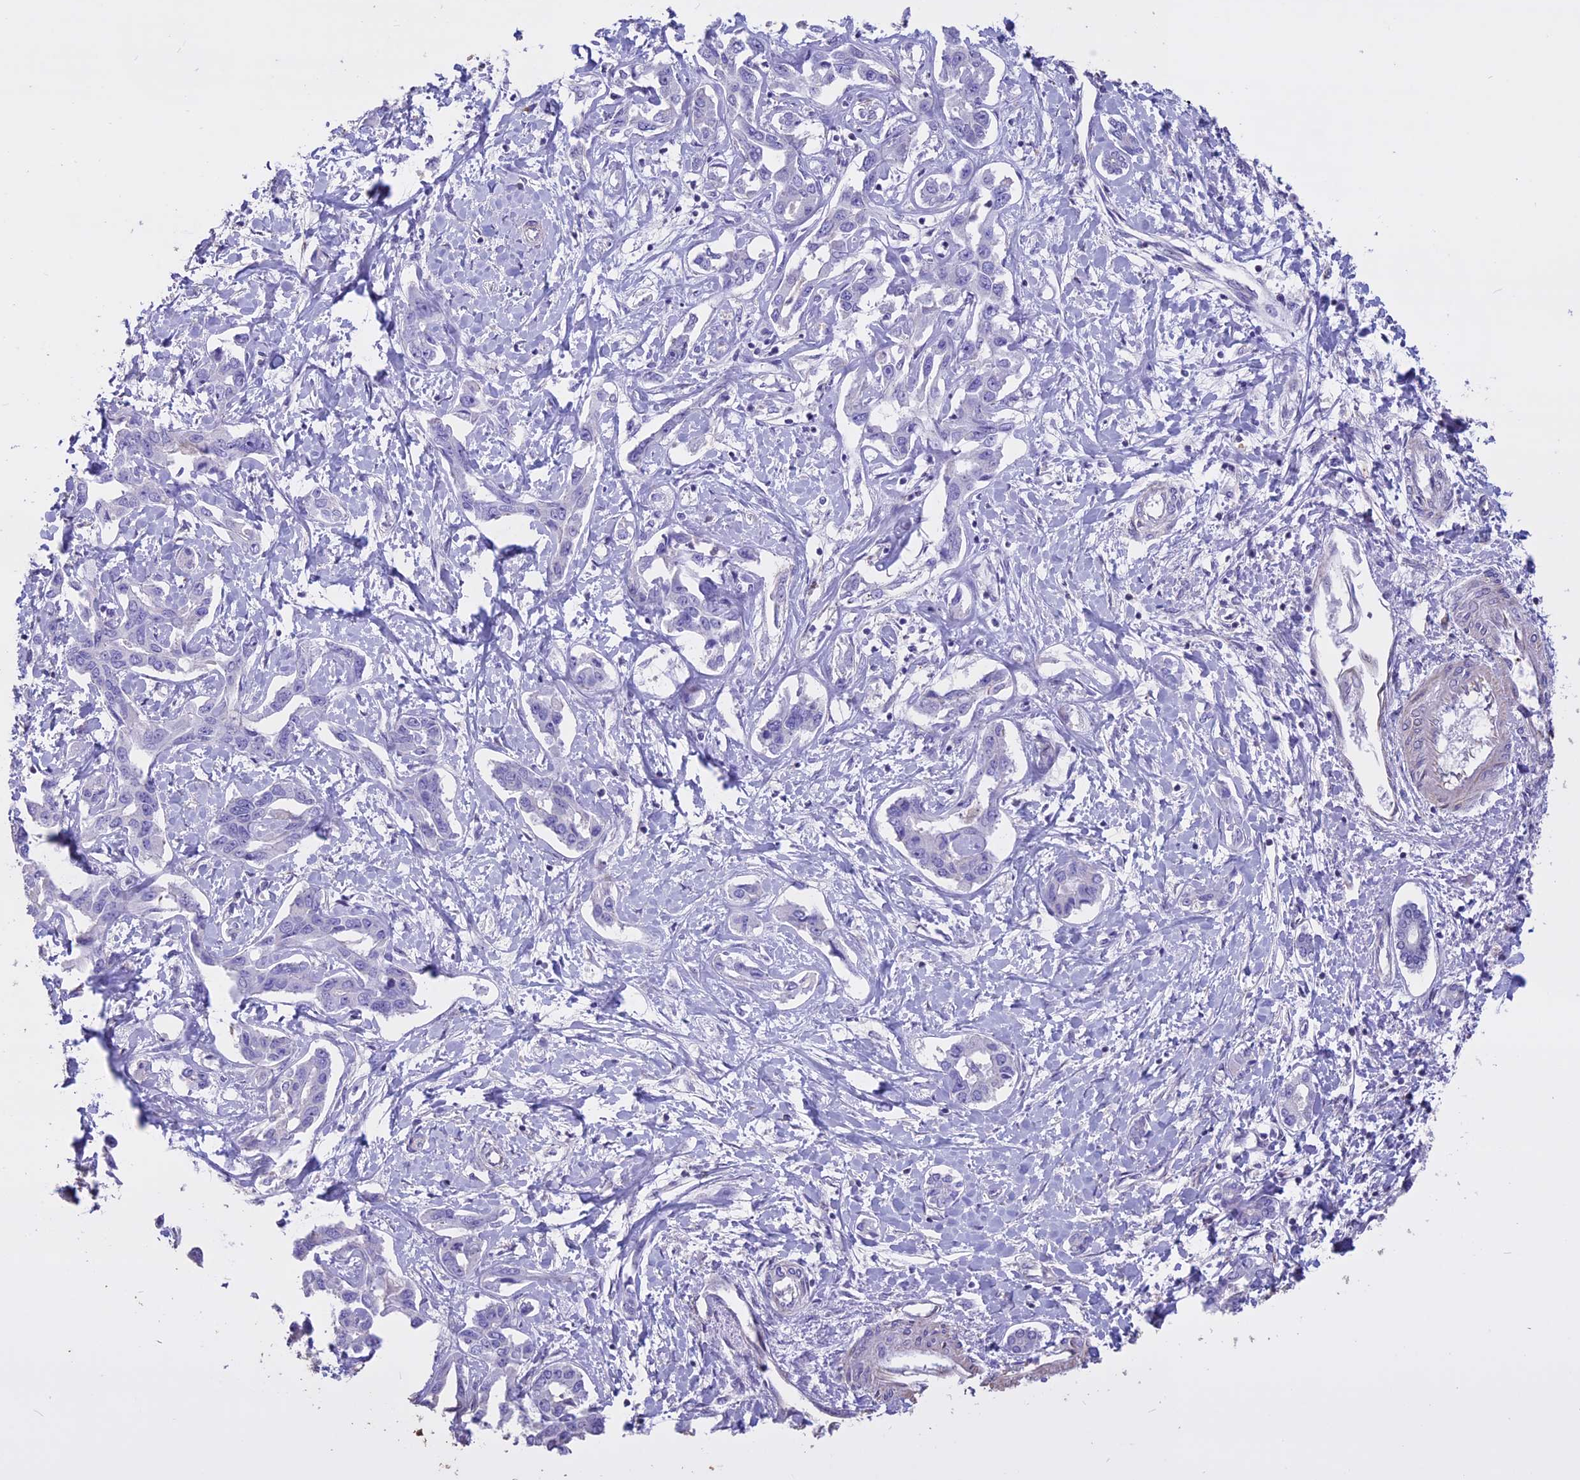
{"staining": {"intensity": "negative", "quantity": "none", "location": "none"}, "tissue": "liver cancer", "cell_type": "Tumor cells", "image_type": "cancer", "snomed": [{"axis": "morphology", "description": "Cholangiocarcinoma"}, {"axis": "topography", "description": "Liver"}], "caption": "High power microscopy image of an IHC photomicrograph of liver cholangiocarcinoma, revealing no significant expression in tumor cells. Brightfield microscopy of IHC stained with DAB (3,3'-diaminobenzidine) (brown) and hematoxylin (blue), captured at high magnification.", "gene": "CCDC148", "patient": {"sex": "male", "age": 59}}